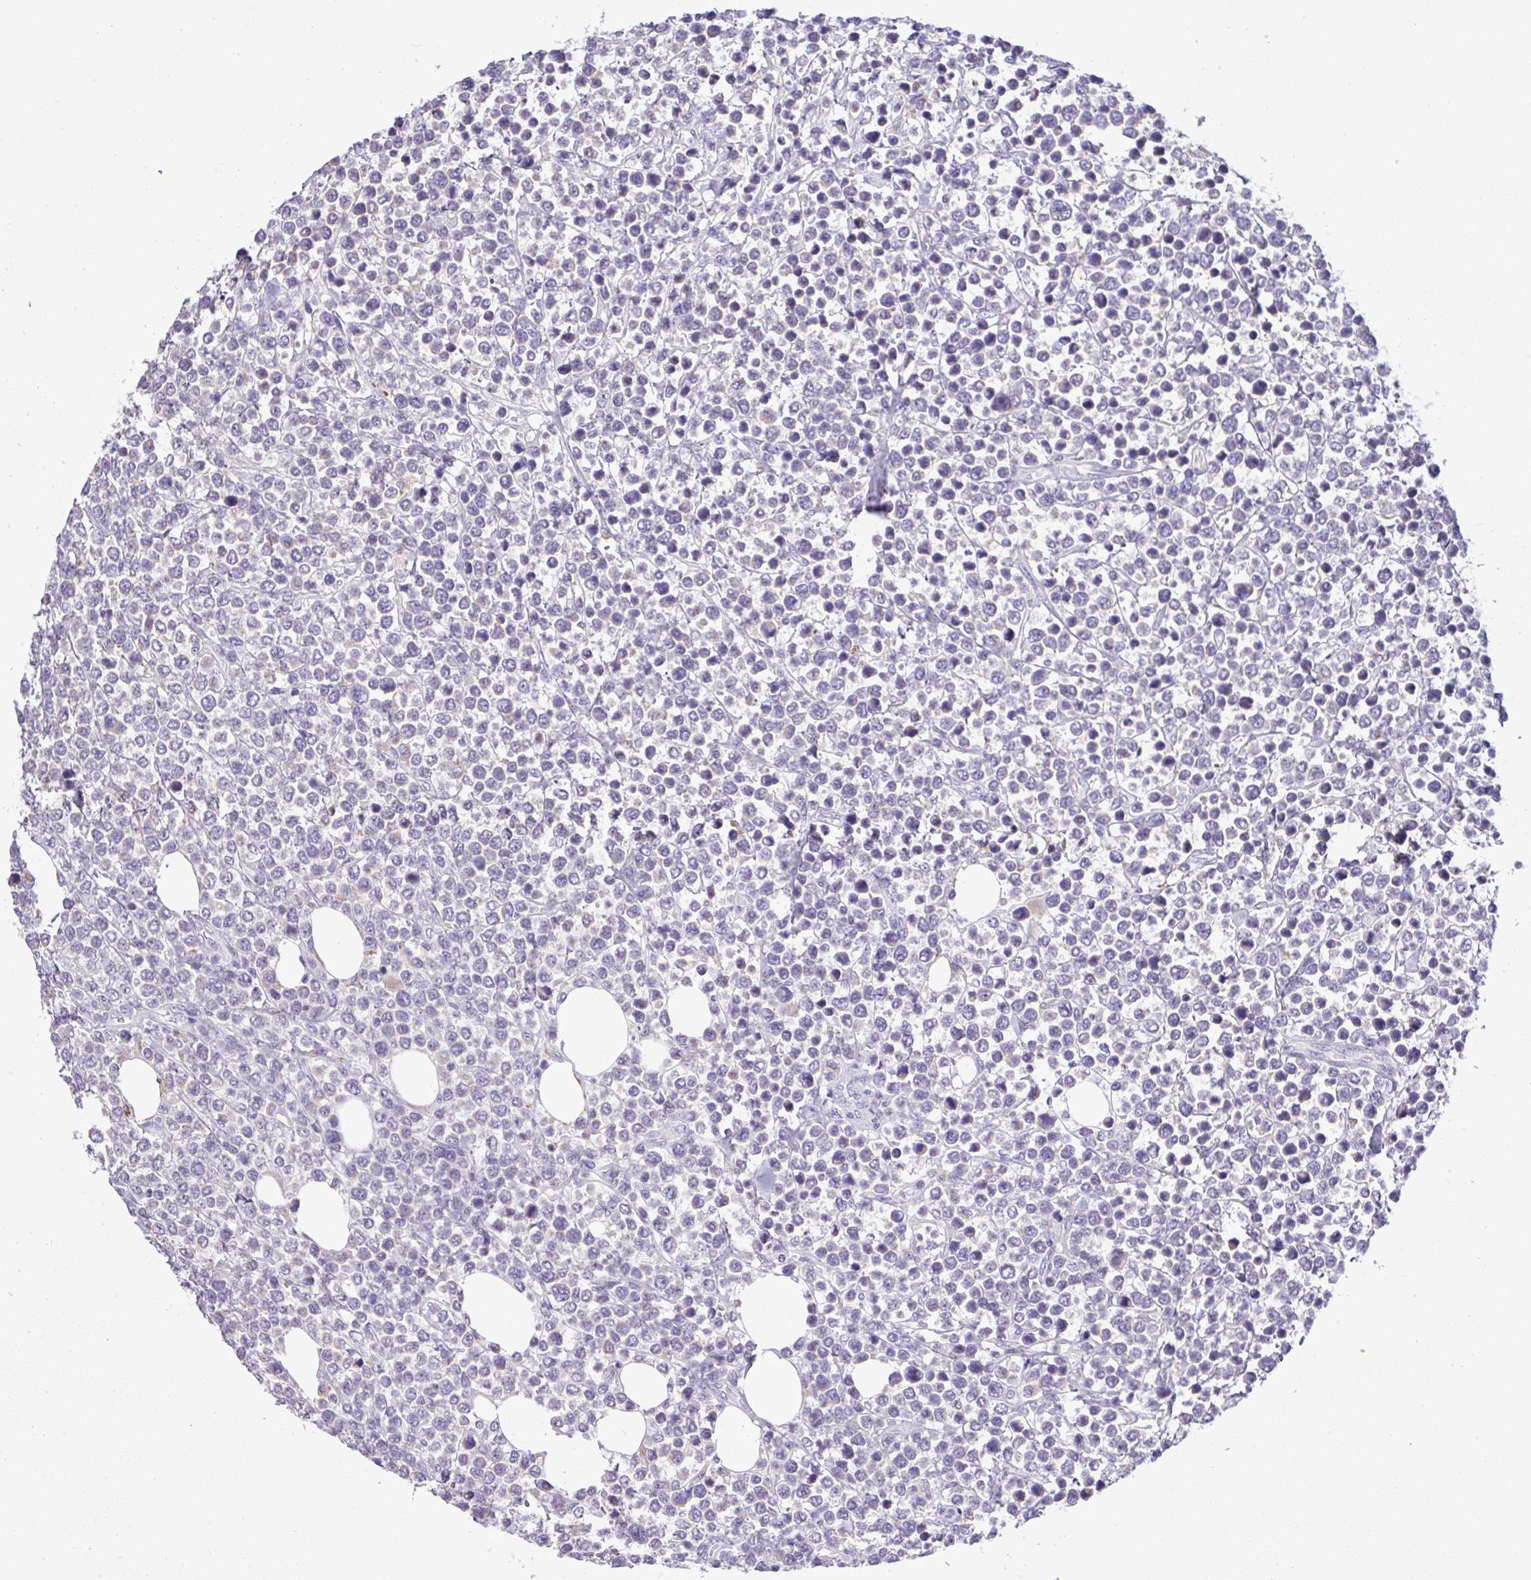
{"staining": {"intensity": "weak", "quantity": "<25%", "location": "cytoplasmic/membranous"}, "tissue": "lymphoma", "cell_type": "Tumor cells", "image_type": "cancer", "snomed": [{"axis": "morphology", "description": "Malignant lymphoma, non-Hodgkin's type, High grade"}, {"axis": "topography", "description": "Soft tissue"}], "caption": "There is no significant staining in tumor cells of malignant lymphoma, non-Hodgkin's type (high-grade).", "gene": "ST8SIA2", "patient": {"sex": "female", "age": 56}}